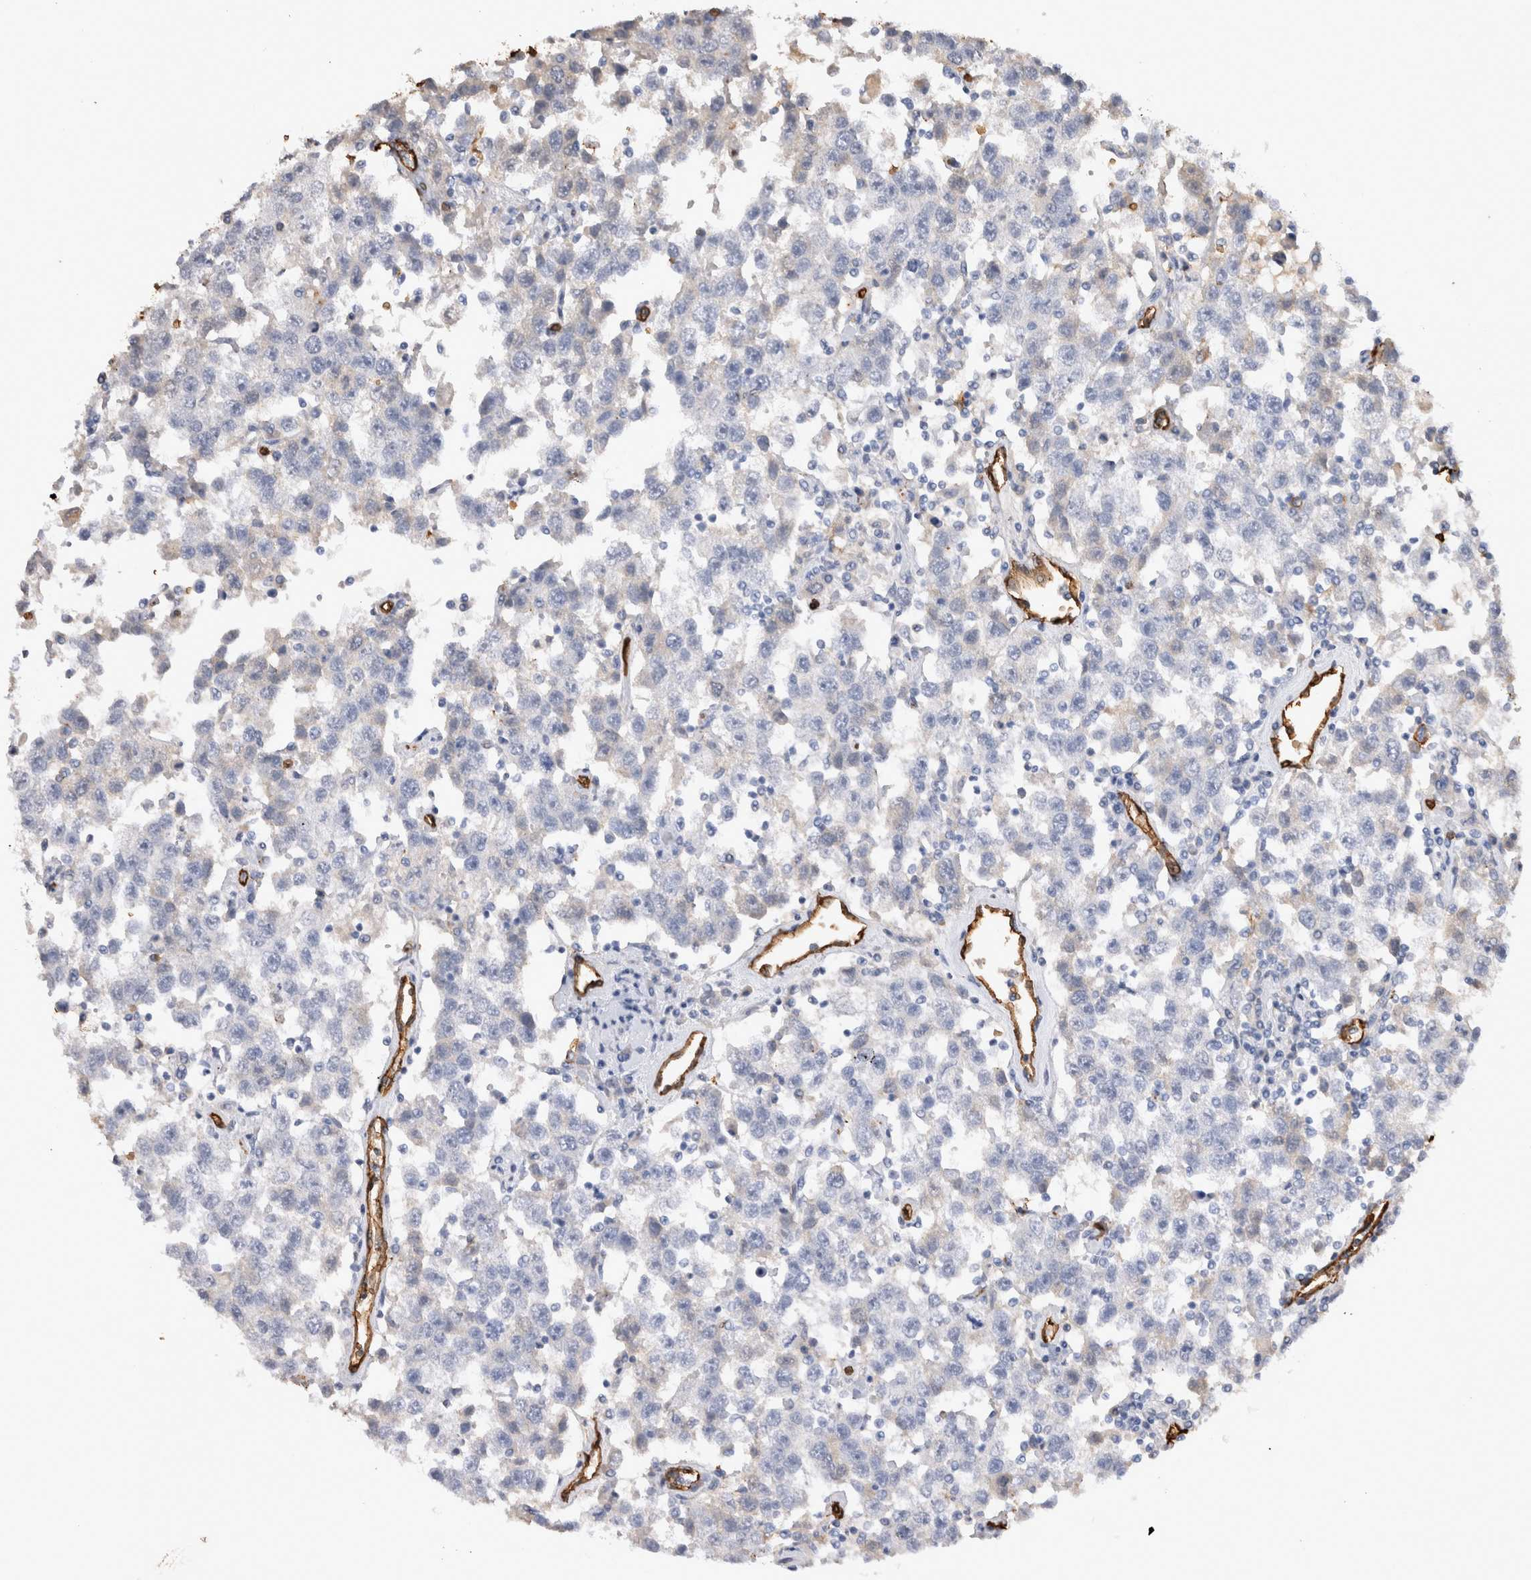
{"staining": {"intensity": "negative", "quantity": "none", "location": "none"}, "tissue": "testis cancer", "cell_type": "Tumor cells", "image_type": "cancer", "snomed": [{"axis": "morphology", "description": "Seminoma, NOS"}, {"axis": "topography", "description": "Testis"}], "caption": "Testis cancer was stained to show a protein in brown. There is no significant expression in tumor cells. Brightfield microscopy of immunohistochemistry stained with DAB (3,3'-diaminobenzidine) (brown) and hematoxylin (blue), captured at high magnification.", "gene": "IL17RC", "patient": {"sex": "male", "age": 41}}